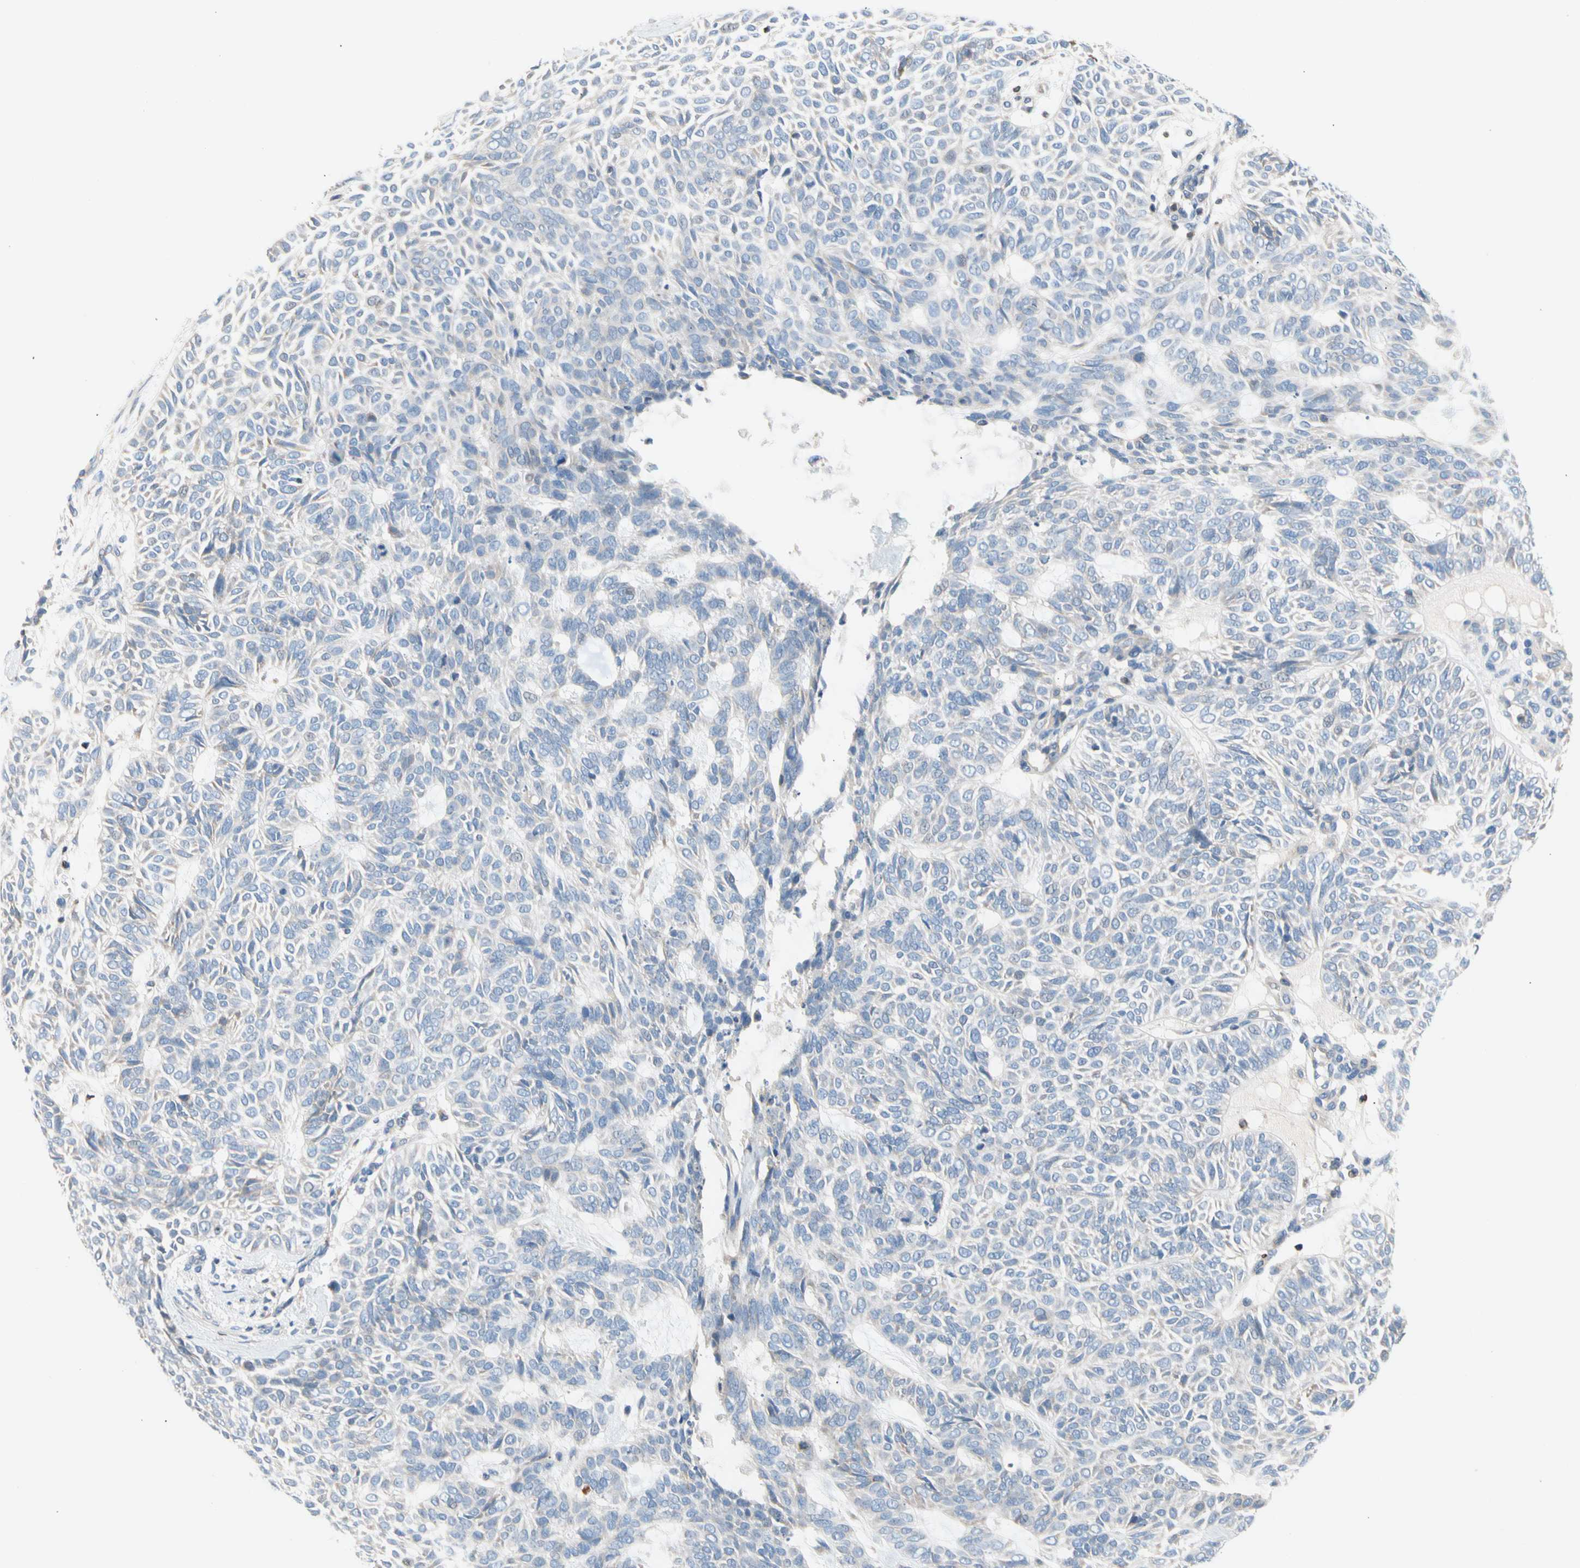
{"staining": {"intensity": "negative", "quantity": "none", "location": "none"}, "tissue": "skin cancer", "cell_type": "Tumor cells", "image_type": "cancer", "snomed": [{"axis": "morphology", "description": "Basal cell carcinoma"}, {"axis": "topography", "description": "Skin"}], "caption": "Basal cell carcinoma (skin) was stained to show a protein in brown. There is no significant positivity in tumor cells. (DAB IHC with hematoxylin counter stain).", "gene": "MAP3K3", "patient": {"sex": "male", "age": 87}}